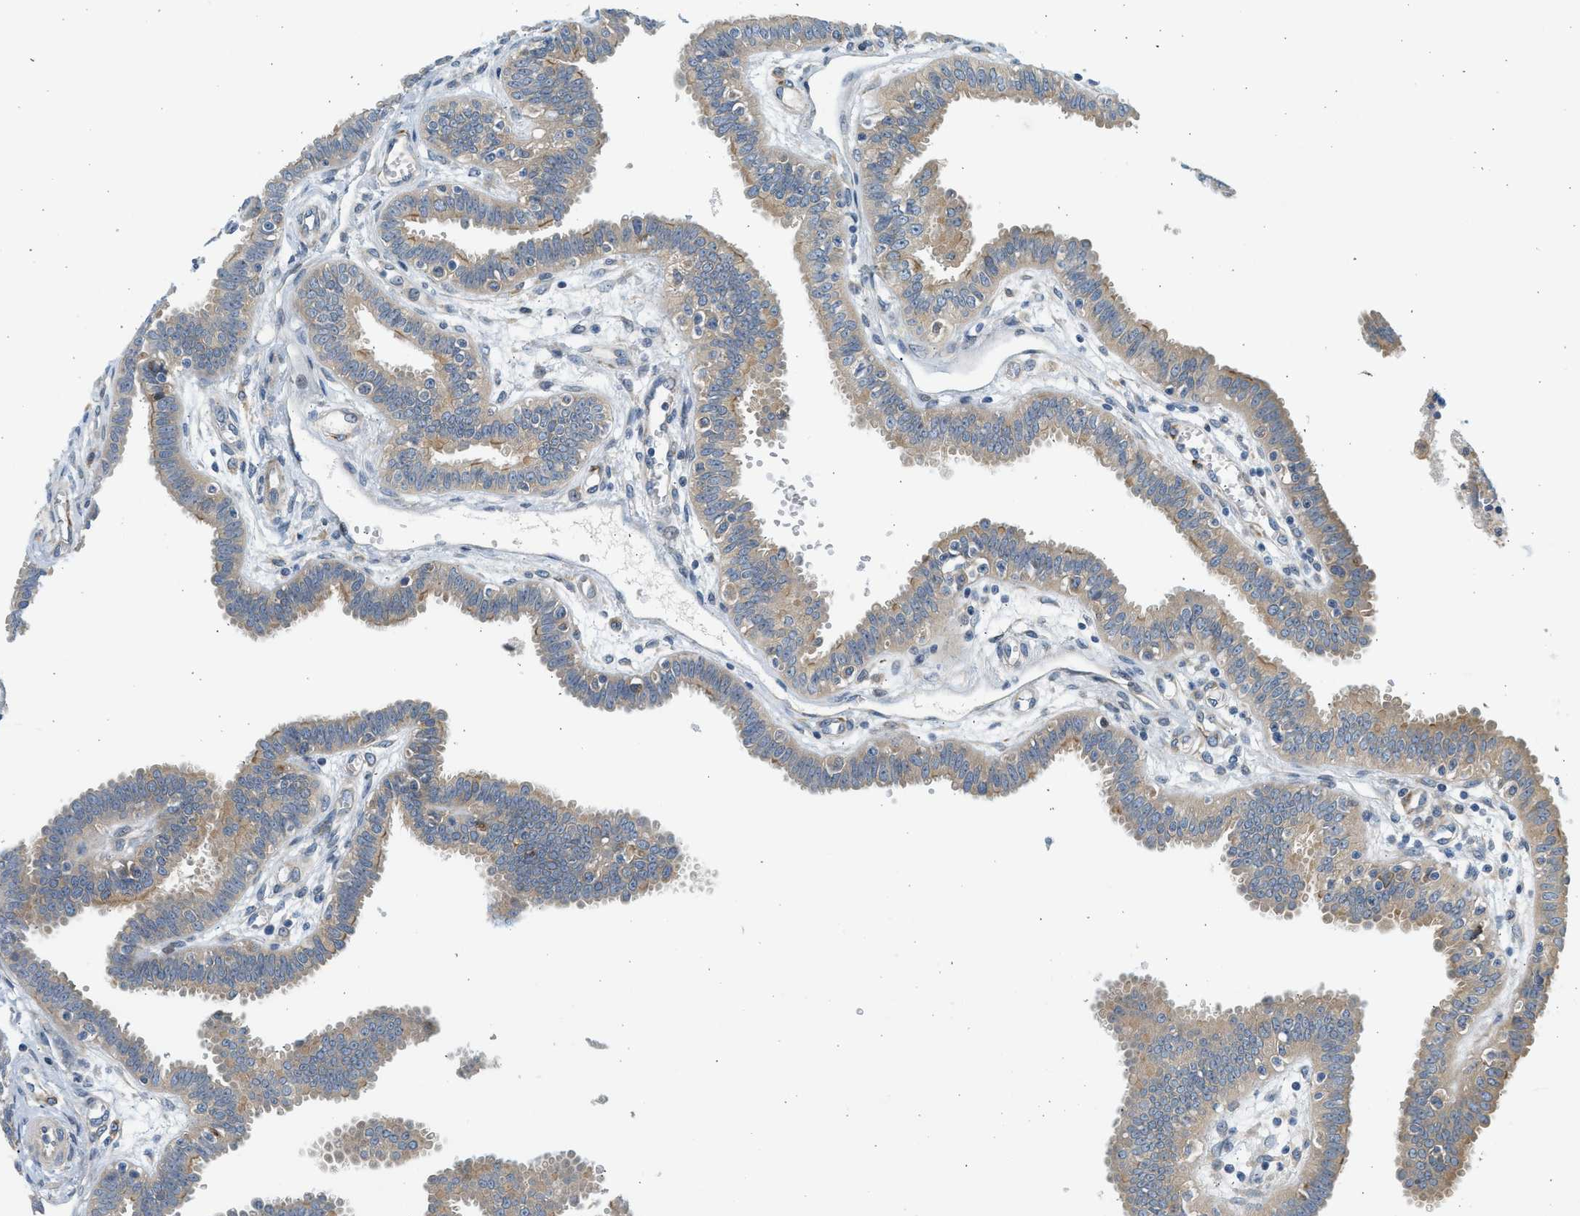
{"staining": {"intensity": "moderate", "quantity": ">75%", "location": "cytoplasmic/membranous"}, "tissue": "fallopian tube", "cell_type": "Glandular cells", "image_type": "normal", "snomed": [{"axis": "morphology", "description": "Normal tissue, NOS"}, {"axis": "topography", "description": "Fallopian tube"}], "caption": "A high-resolution histopathology image shows IHC staining of benign fallopian tube, which exhibits moderate cytoplasmic/membranous staining in about >75% of glandular cells.", "gene": "KDELR2", "patient": {"sex": "female", "age": 32}}